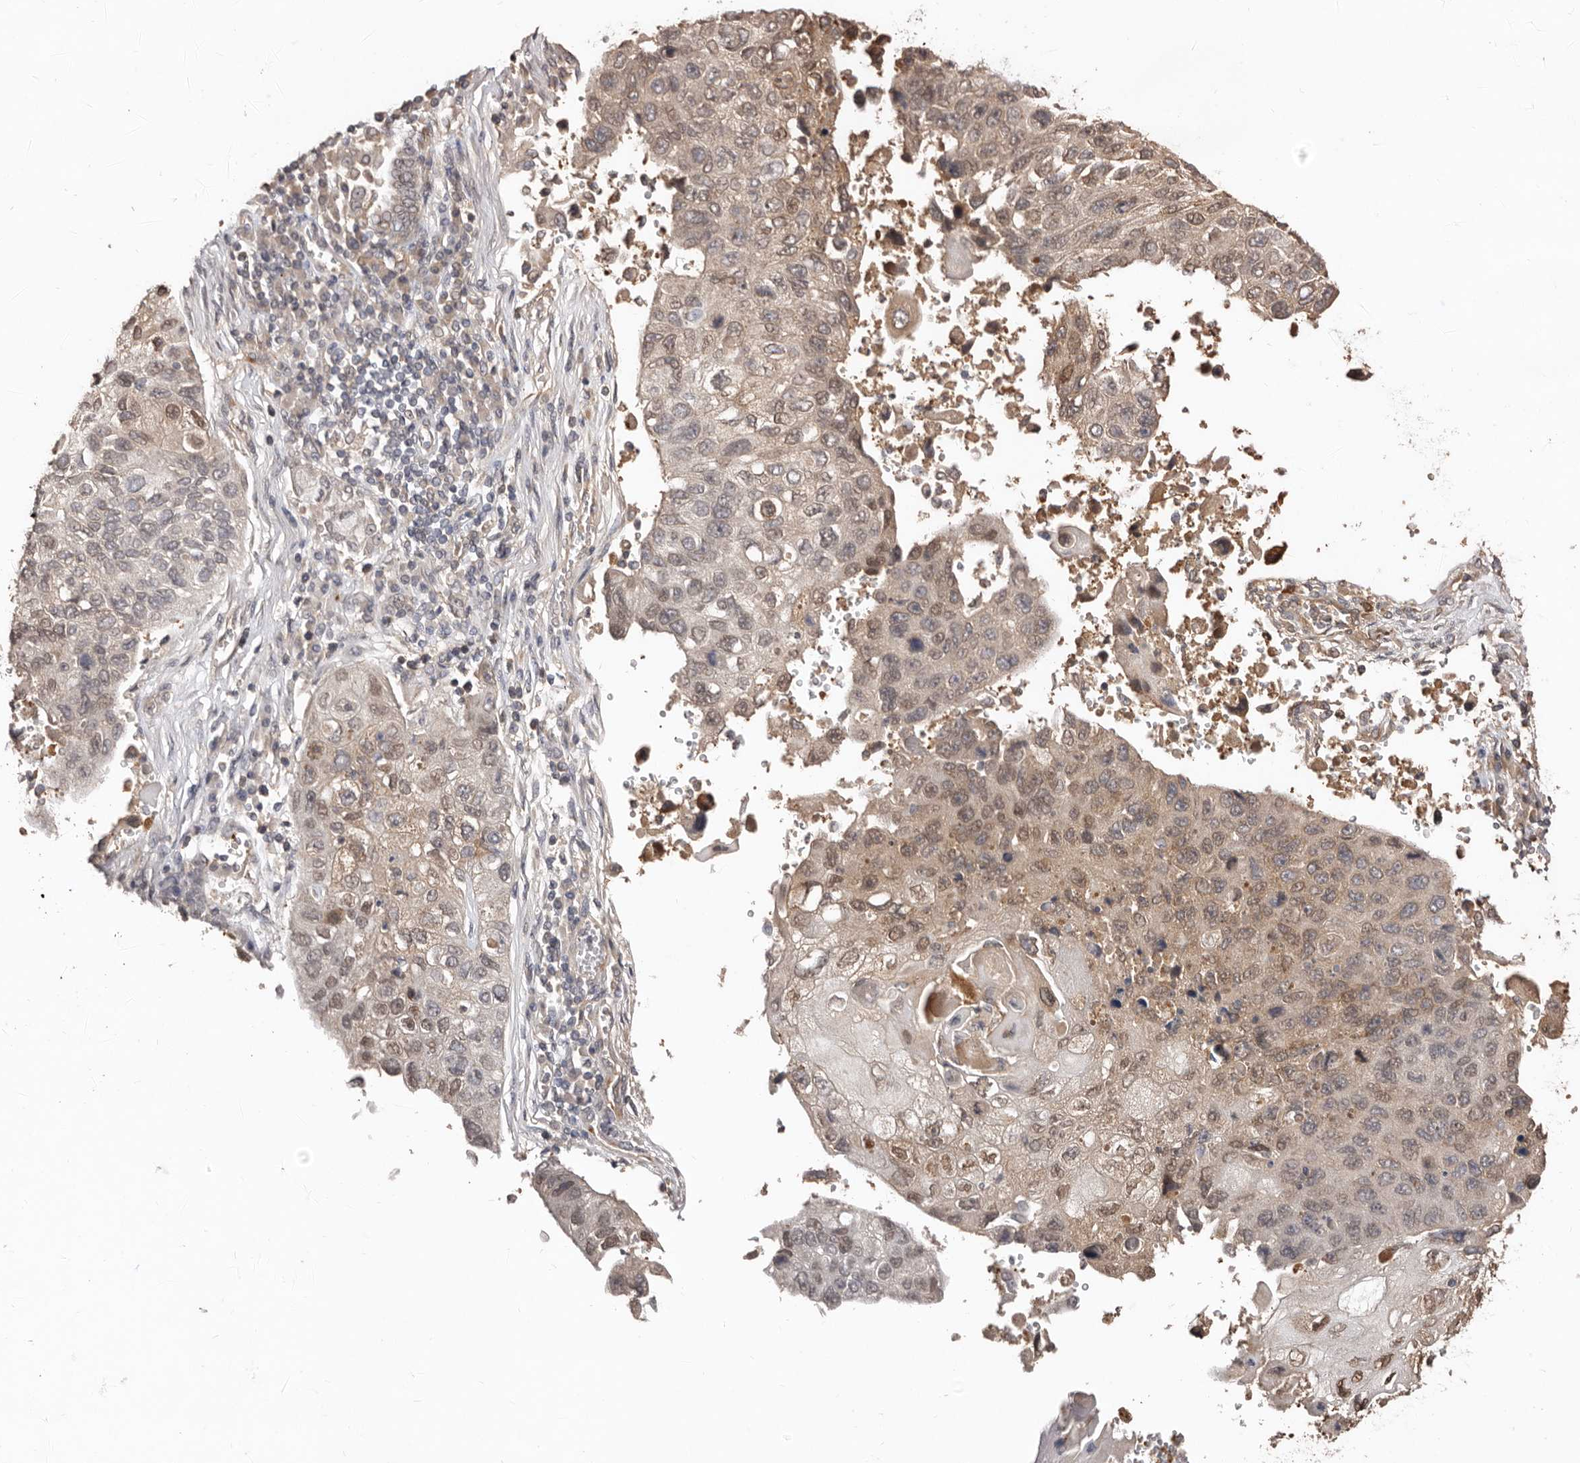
{"staining": {"intensity": "weak", "quantity": "25%-75%", "location": "cytoplasmic/membranous,nuclear"}, "tissue": "lung cancer", "cell_type": "Tumor cells", "image_type": "cancer", "snomed": [{"axis": "morphology", "description": "Squamous cell carcinoma, NOS"}, {"axis": "topography", "description": "Lung"}], "caption": "This image displays IHC staining of human lung squamous cell carcinoma, with low weak cytoplasmic/membranous and nuclear staining in approximately 25%-75% of tumor cells.", "gene": "SULT1E1", "patient": {"sex": "male", "age": 61}}